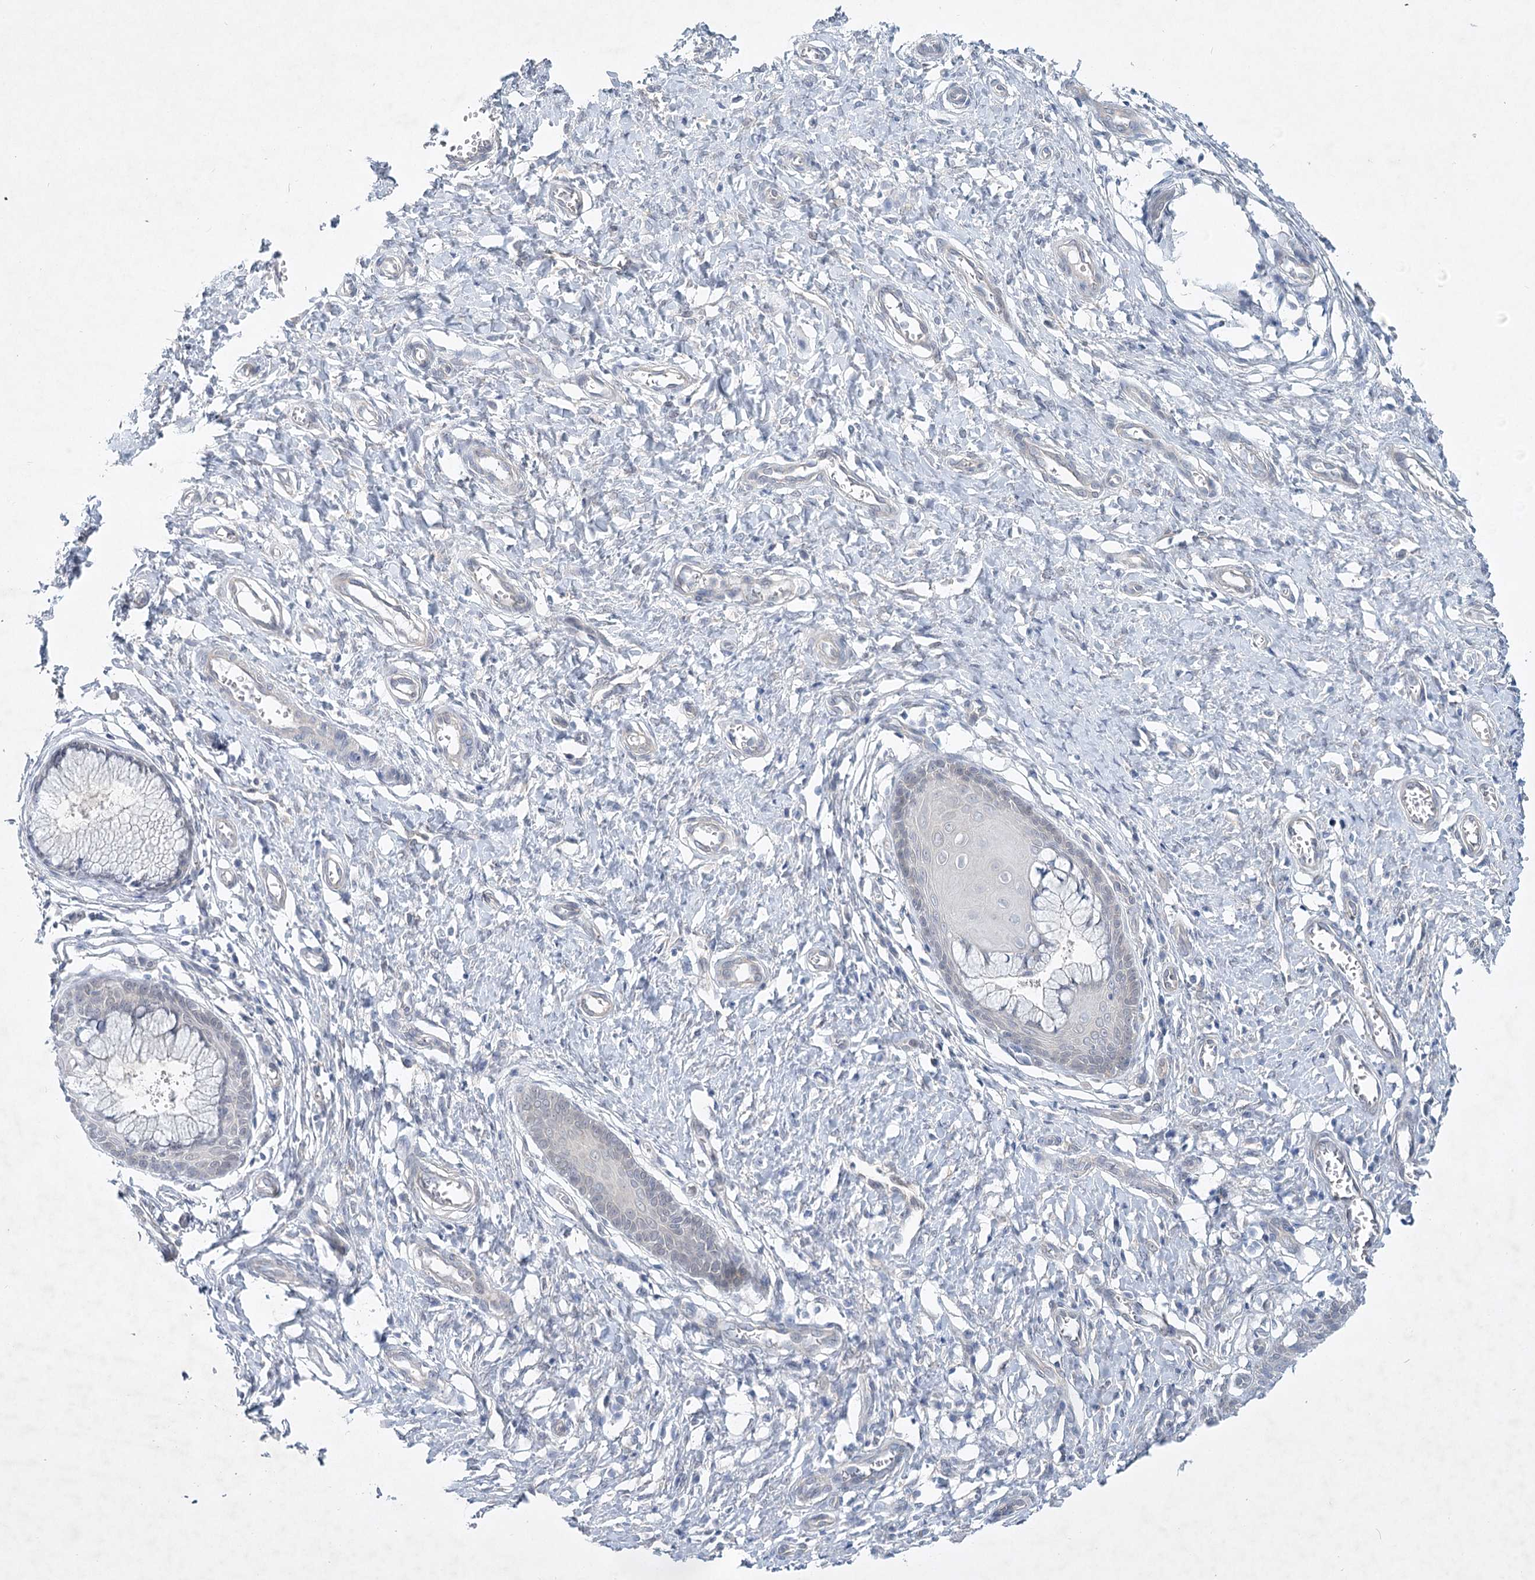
{"staining": {"intensity": "weak", "quantity": "<25%", "location": "cytoplasmic/membranous"}, "tissue": "cervix", "cell_type": "Glandular cells", "image_type": "normal", "snomed": [{"axis": "morphology", "description": "Normal tissue, NOS"}, {"axis": "topography", "description": "Cervix"}], "caption": "An image of human cervix is negative for staining in glandular cells. The staining is performed using DAB brown chromogen with nuclei counter-stained in using hematoxylin.", "gene": "AAMDC", "patient": {"sex": "female", "age": 55}}